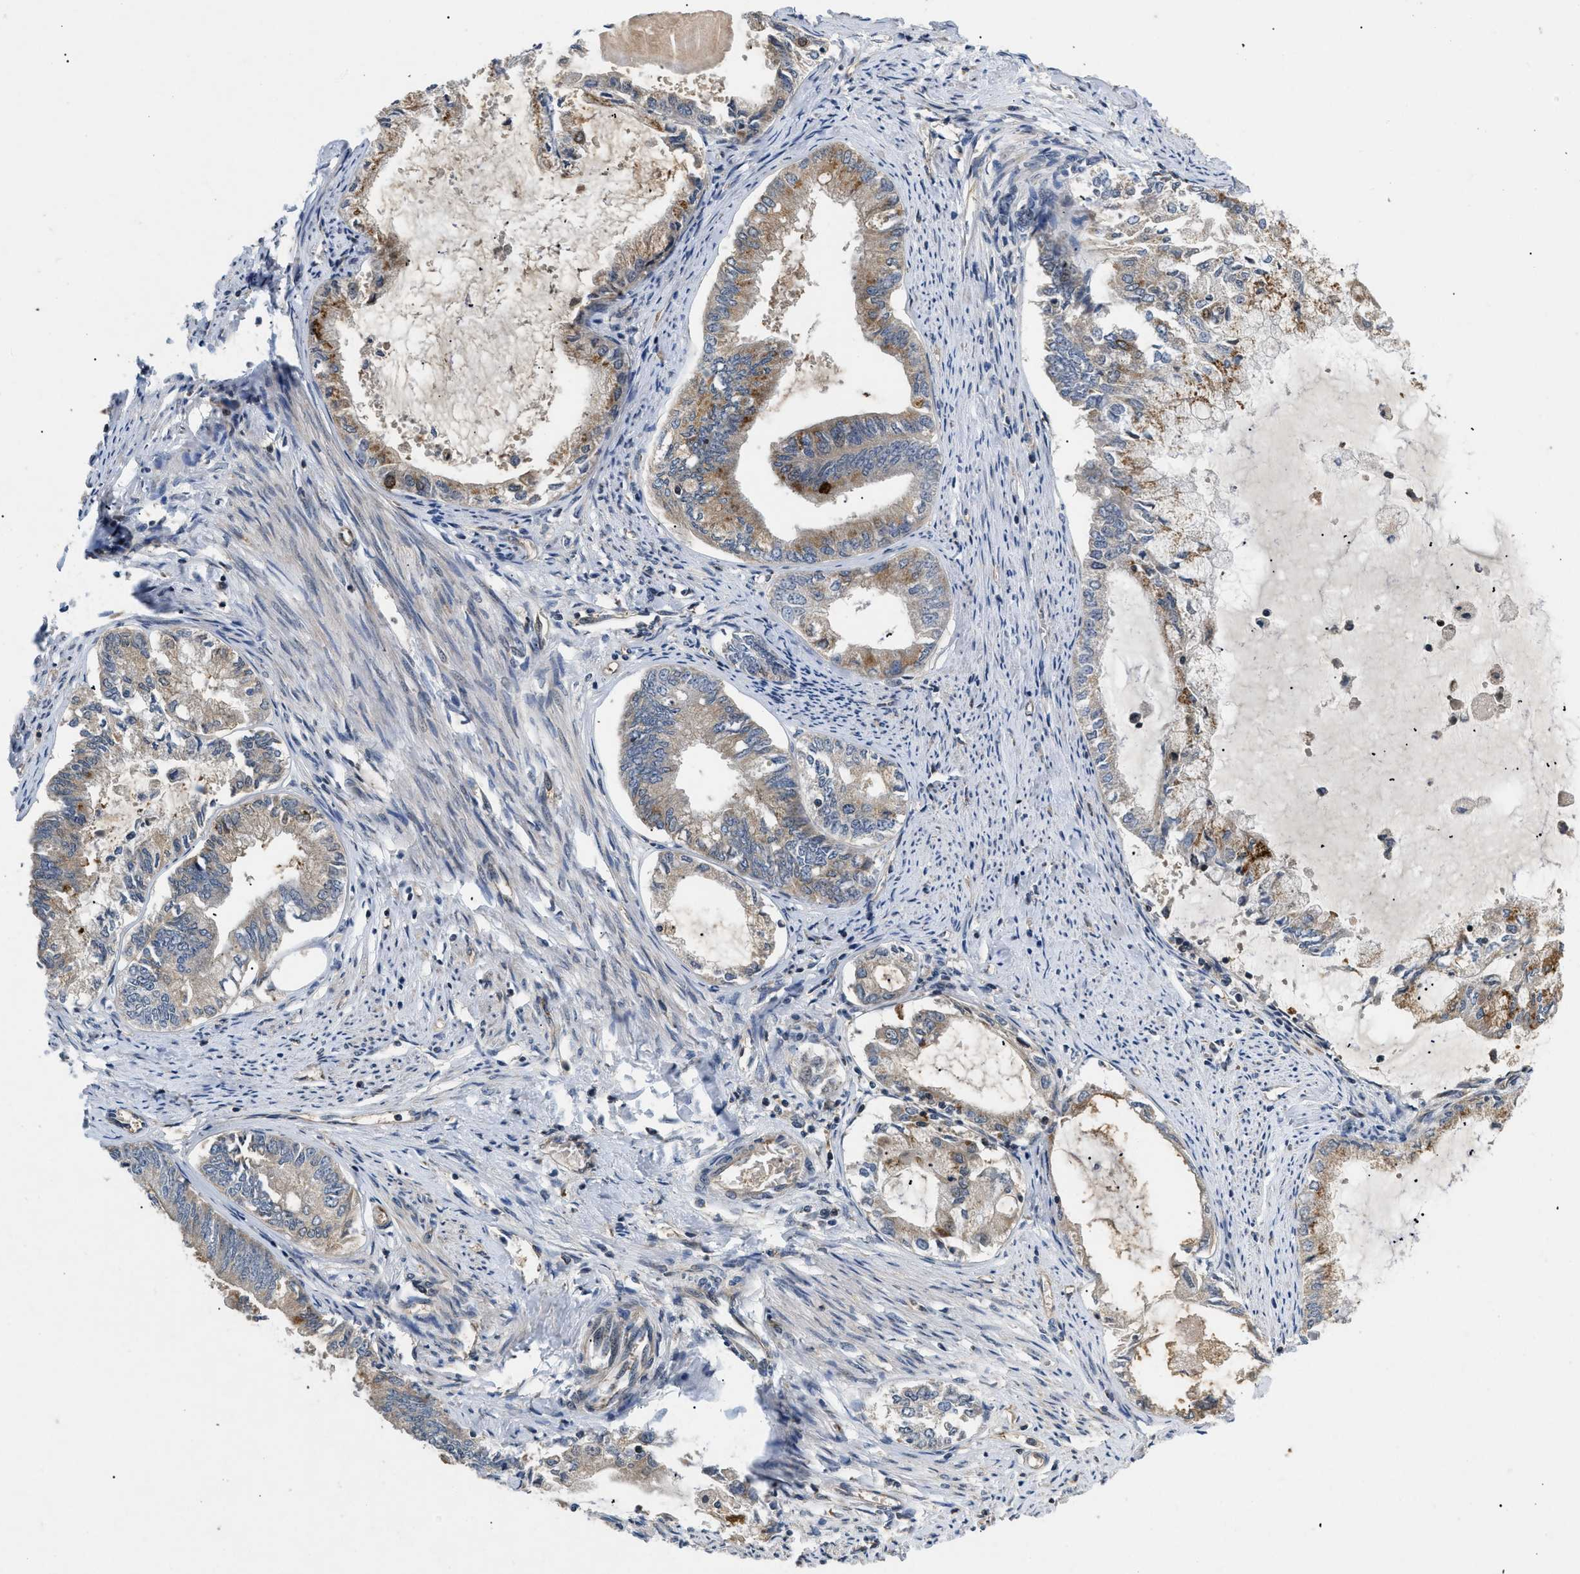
{"staining": {"intensity": "moderate", "quantity": ">75%", "location": "cytoplasmic/membranous"}, "tissue": "endometrial cancer", "cell_type": "Tumor cells", "image_type": "cancer", "snomed": [{"axis": "morphology", "description": "Adenocarcinoma, NOS"}, {"axis": "topography", "description": "Endometrium"}], "caption": "Immunohistochemistry (IHC) (DAB) staining of endometrial adenocarcinoma displays moderate cytoplasmic/membranous protein positivity in approximately >75% of tumor cells. Nuclei are stained in blue.", "gene": "HMGCR", "patient": {"sex": "female", "age": 86}}